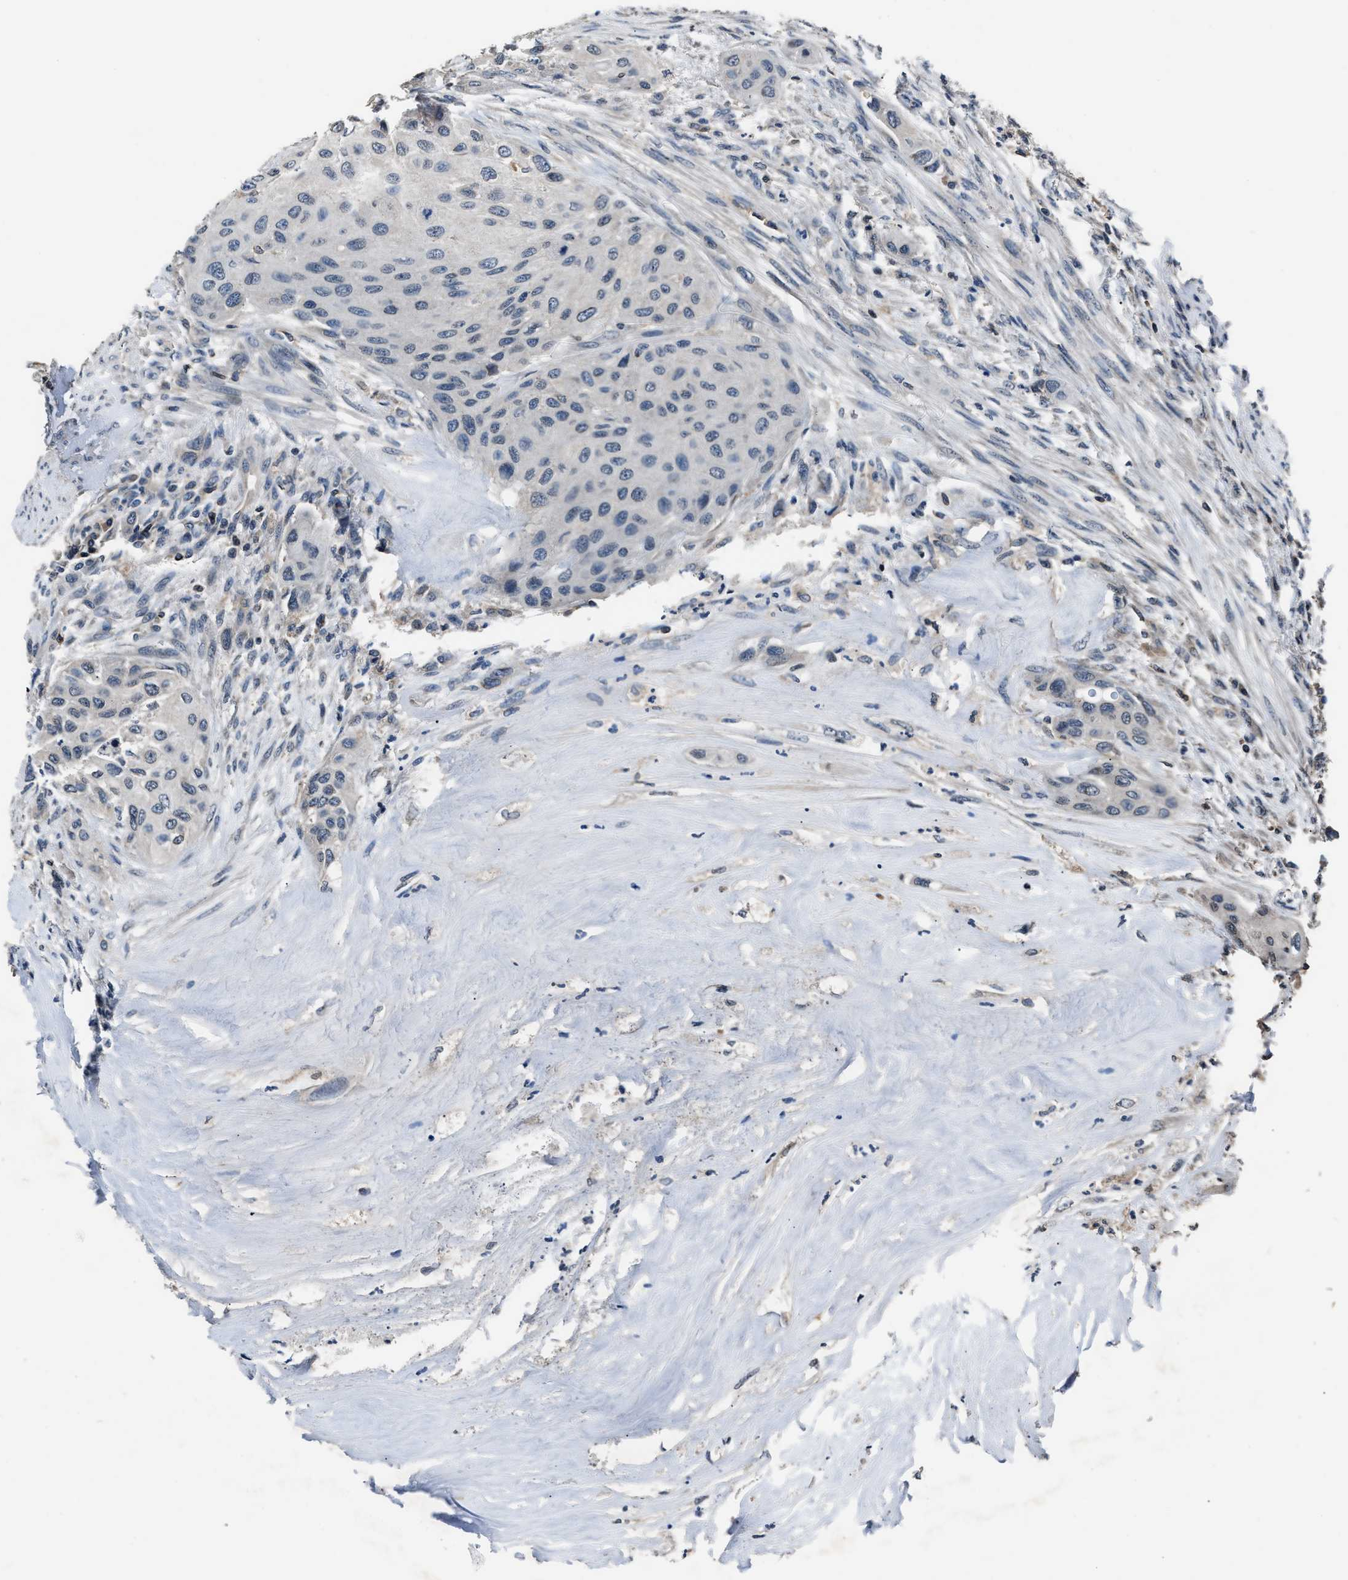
{"staining": {"intensity": "negative", "quantity": "none", "location": "none"}, "tissue": "urothelial cancer", "cell_type": "Tumor cells", "image_type": "cancer", "snomed": [{"axis": "morphology", "description": "Urothelial carcinoma, High grade"}, {"axis": "topography", "description": "Urinary bladder"}], "caption": "Urothelial cancer was stained to show a protein in brown. There is no significant positivity in tumor cells. The staining was performed using DAB to visualize the protein expression in brown, while the nuclei were stained in blue with hematoxylin (Magnification: 20x).", "gene": "TNRC18", "patient": {"sex": "female", "age": 56}}